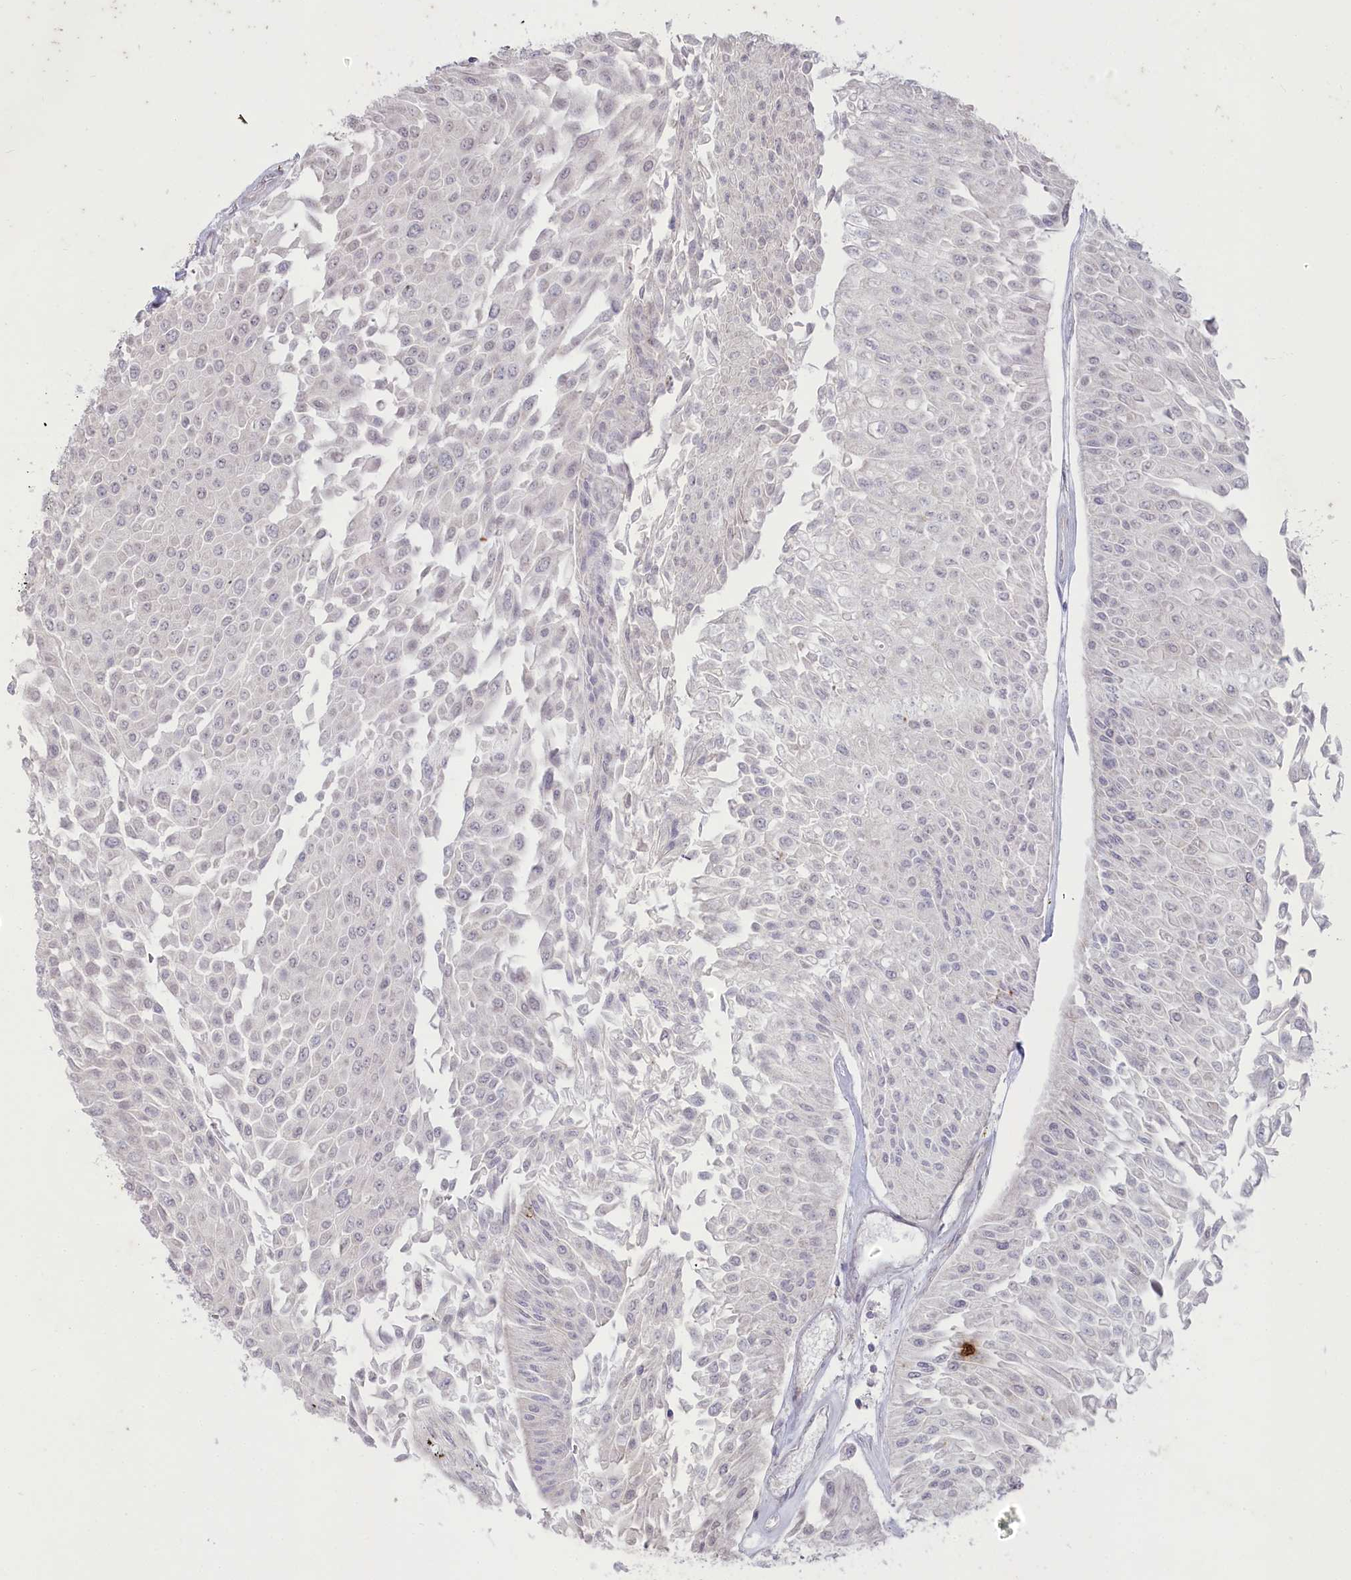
{"staining": {"intensity": "negative", "quantity": "none", "location": "none"}, "tissue": "urothelial cancer", "cell_type": "Tumor cells", "image_type": "cancer", "snomed": [{"axis": "morphology", "description": "Urothelial carcinoma, Low grade"}, {"axis": "topography", "description": "Urinary bladder"}], "caption": "This is a micrograph of immunohistochemistry staining of urothelial carcinoma (low-grade), which shows no staining in tumor cells.", "gene": "MTG1", "patient": {"sex": "male", "age": 67}}